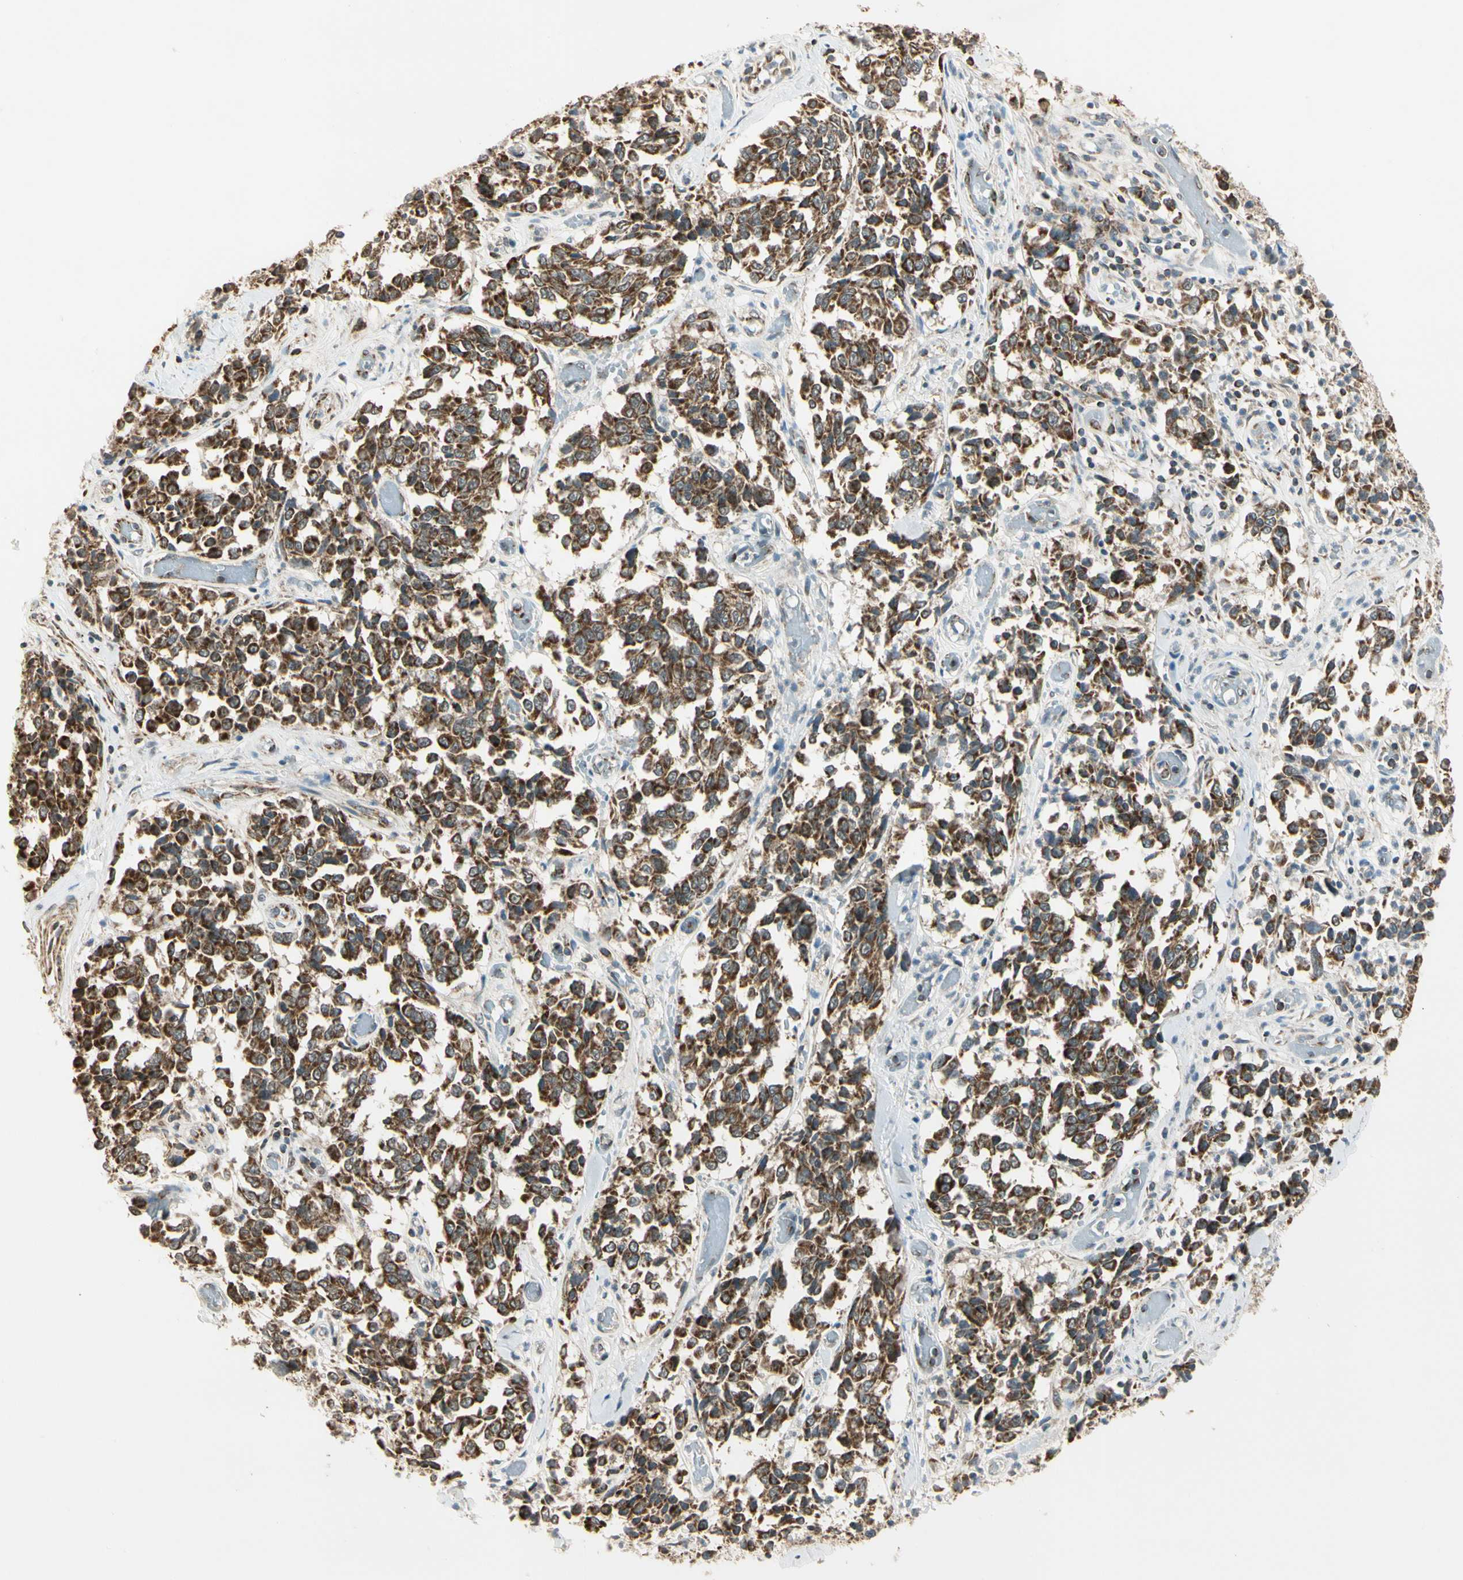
{"staining": {"intensity": "strong", "quantity": ">75%", "location": "cytoplasmic/membranous"}, "tissue": "melanoma", "cell_type": "Tumor cells", "image_type": "cancer", "snomed": [{"axis": "morphology", "description": "Malignant melanoma, NOS"}, {"axis": "topography", "description": "Skin"}], "caption": "DAB (3,3'-diaminobenzidine) immunohistochemical staining of melanoma reveals strong cytoplasmic/membranous protein expression in approximately >75% of tumor cells.", "gene": "KHDC4", "patient": {"sex": "female", "age": 64}}